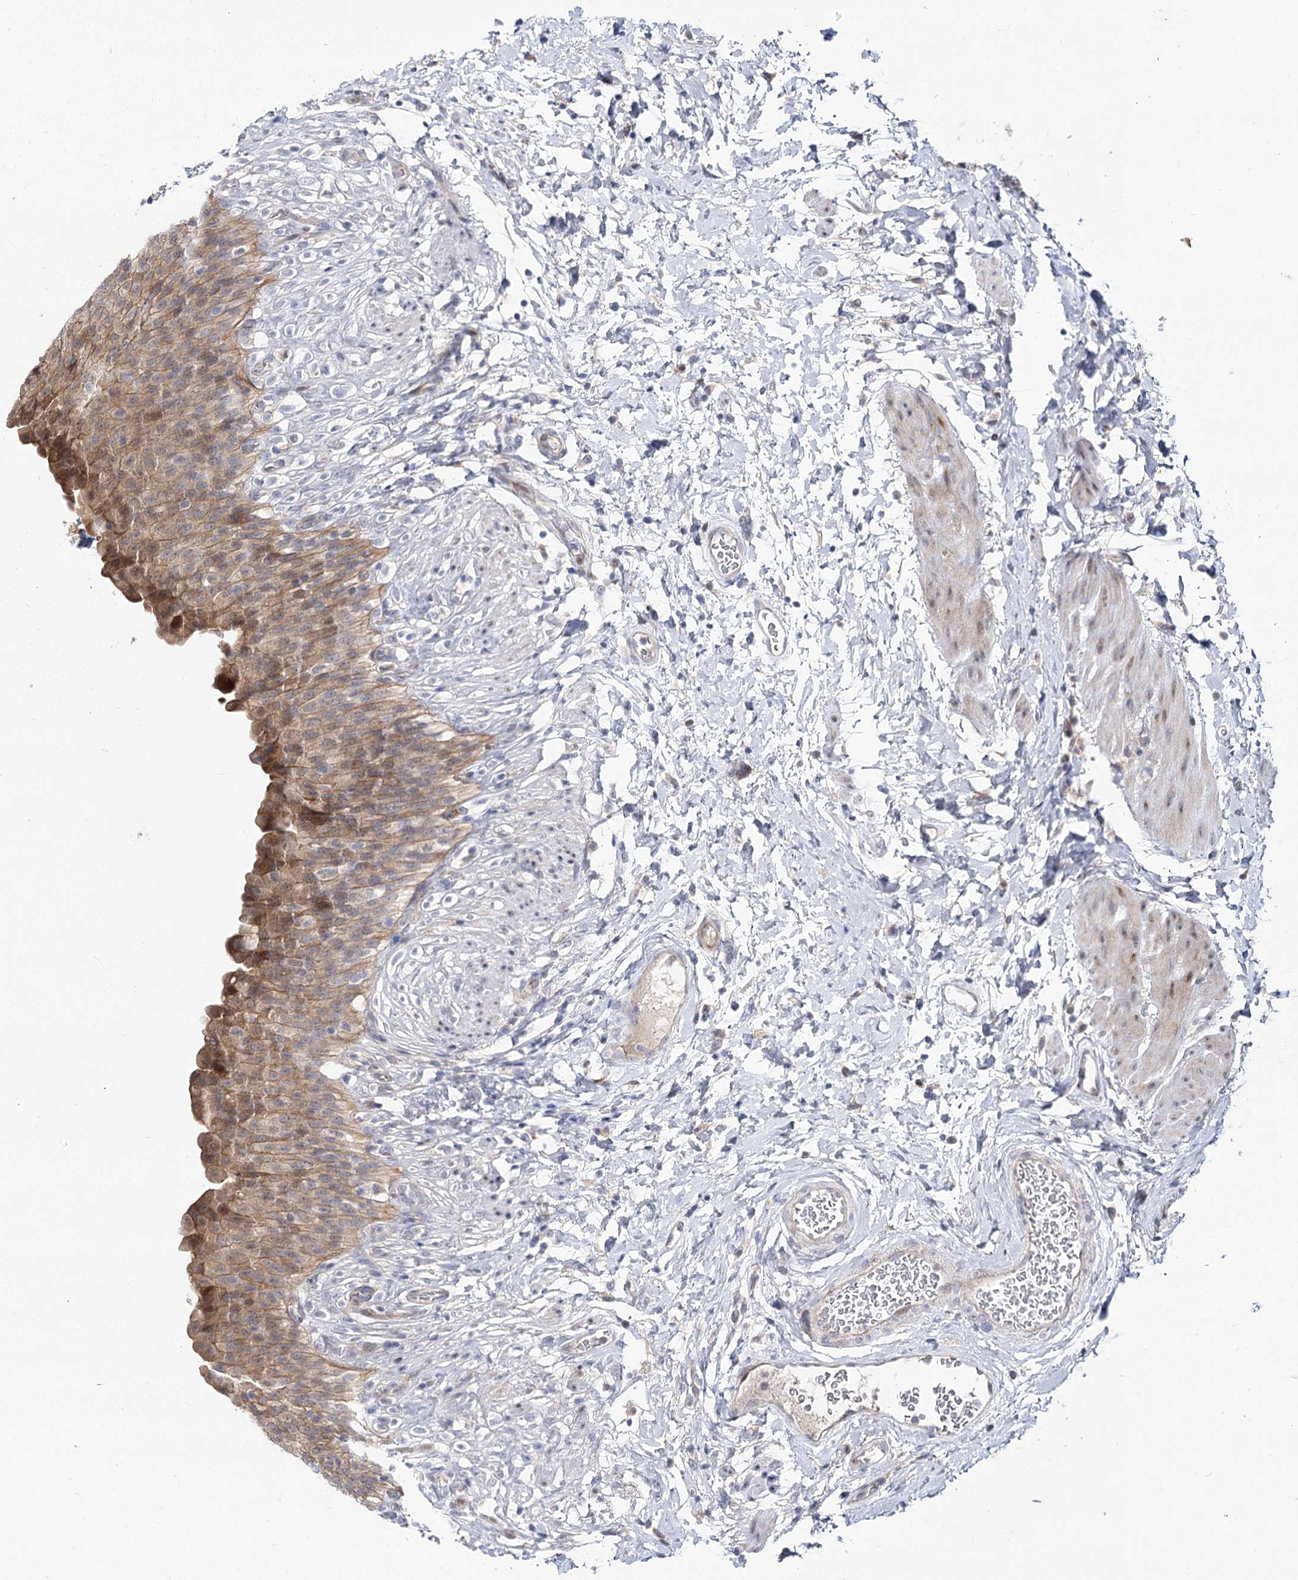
{"staining": {"intensity": "moderate", "quantity": ">75%", "location": "cytoplasmic/membranous"}, "tissue": "urinary bladder", "cell_type": "Urothelial cells", "image_type": "normal", "snomed": [{"axis": "morphology", "description": "Normal tissue, NOS"}, {"axis": "topography", "description": "Urinary bladder"}], "caption": "Immunohistochemical staining of benign urinary bladder demonstrates medium levels of moderate cytoplasmic/membranous positivity in approximately >75% of urothelial cells.", "gene": "ARHGAP32", "patient": {"sex": "female", "age": 79}}